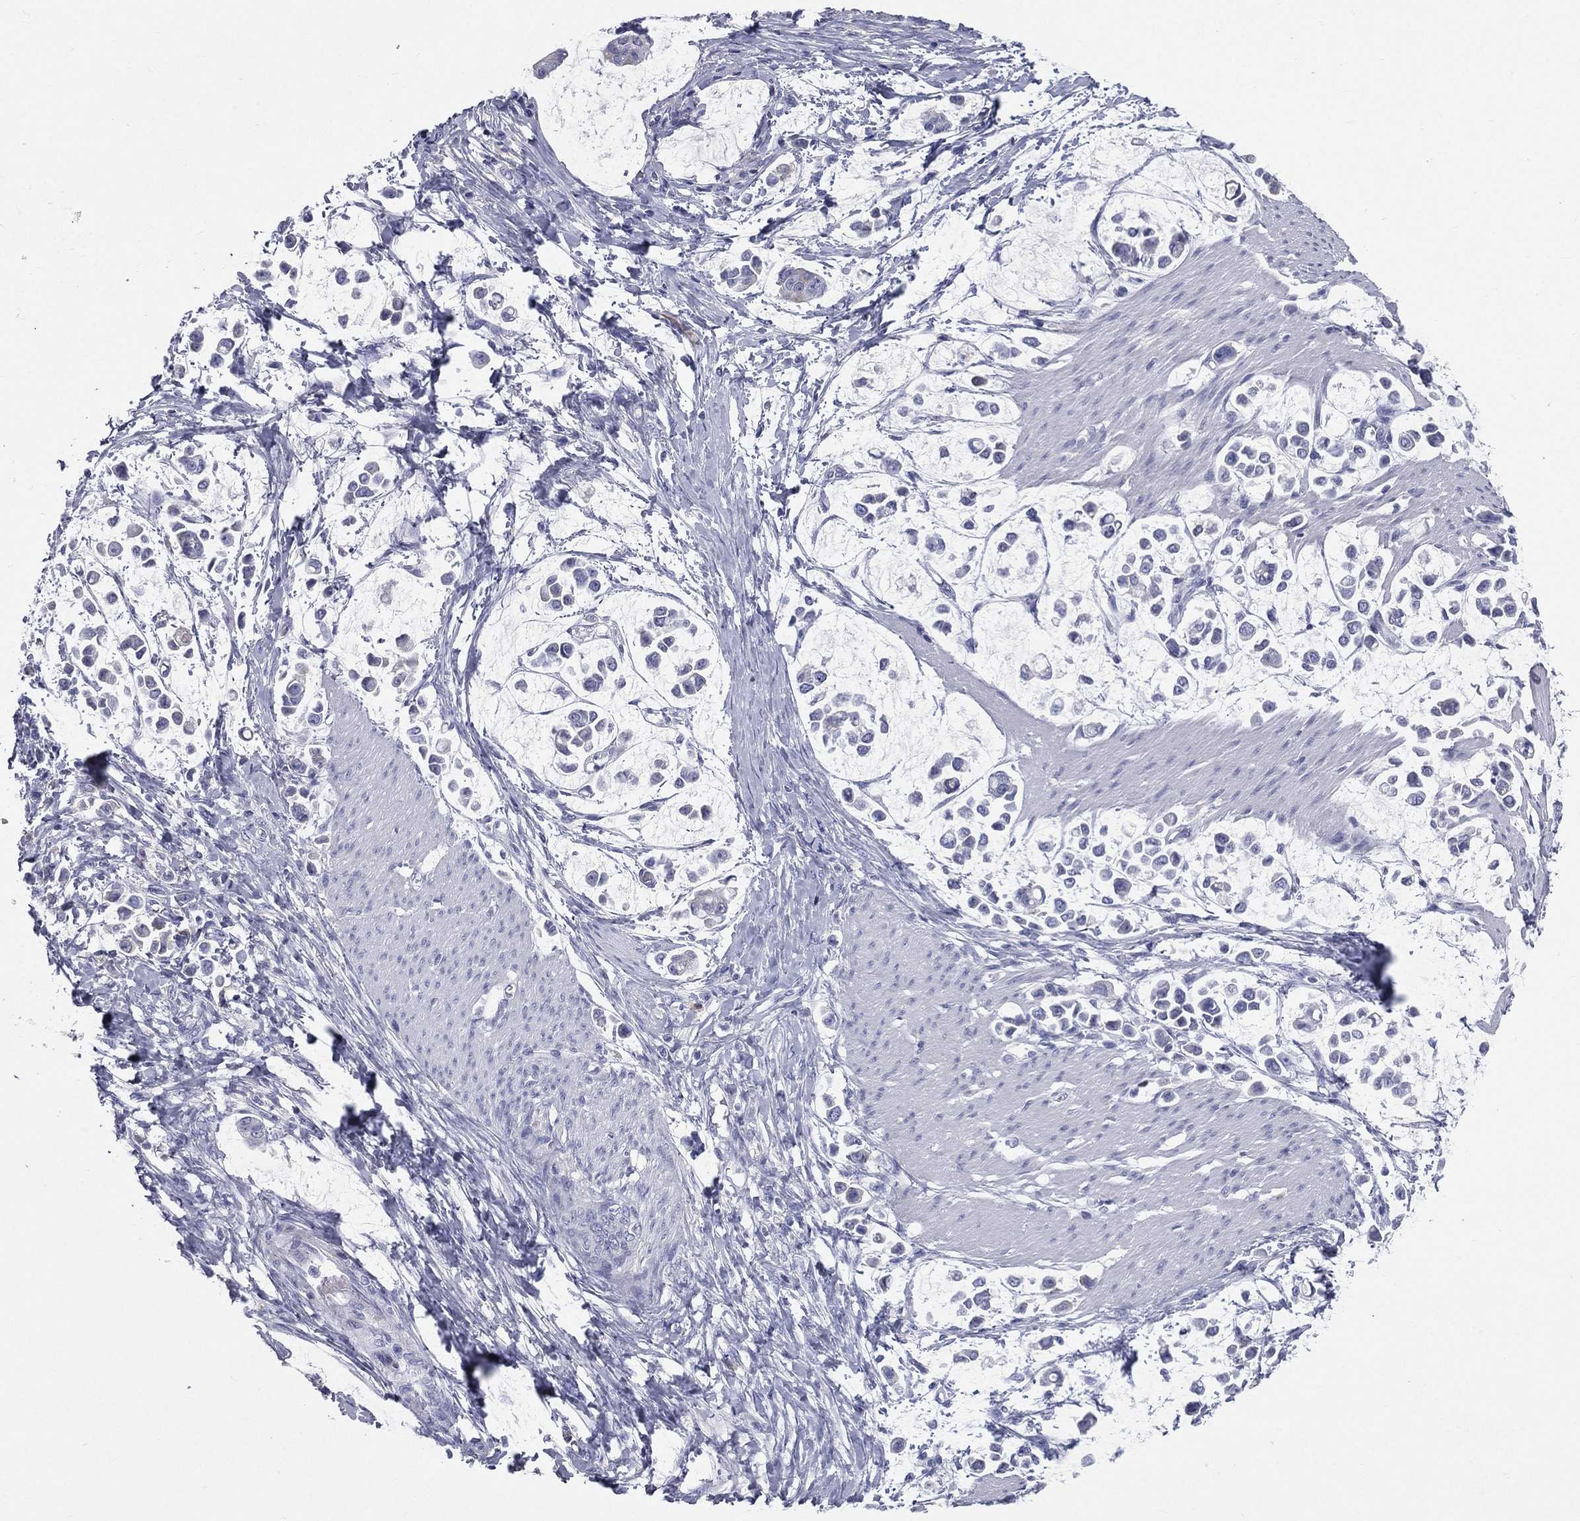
{"staining": {"intensity": "negative", "quantity": "none", "location": "none"}, "tissue": "stomach cancer", "cell_type": "Tumor cells", "image_type": "cancer", "snomed": [{"axis": "morphology", "description": "Adenocarcinoma, NOS"}, {"axis": "topography", "description": "Stomach"}], "caption": "Tumor cells show no significant expression in stomach adenocarcinoma.", "gene": "HP", "patient": {"sex": "male", "age": 82}}